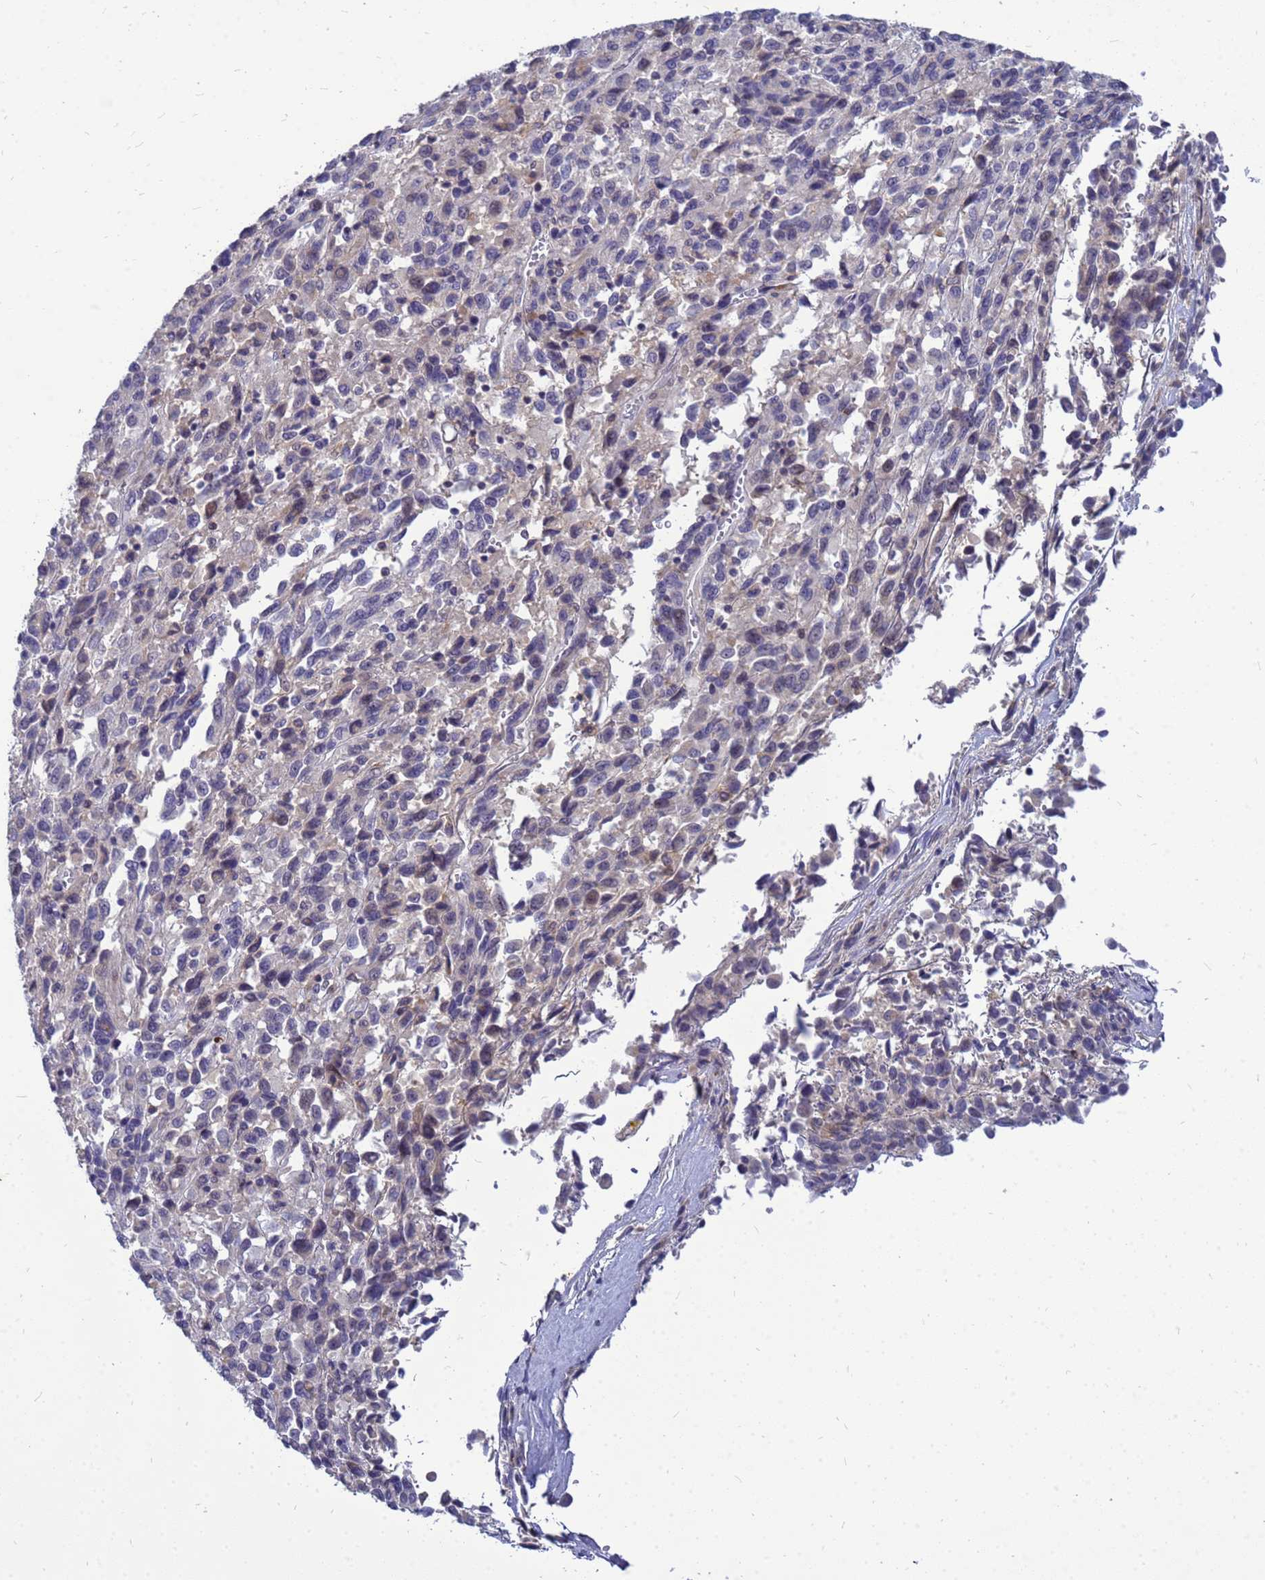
{"staining": {"intensity": "negative", "quantity": "none", "location": "none"}, "tissue": "melanoma", "cell_type": "Tumor cells", "image_type": "cancer", "snomed": [{"axis": "morphology", "description": "Malignant melanoma, Metastatic site"}, {"axis": "topography", "description": "Lung"}], "caption": "Tumor cells show no significant expression in malignant melanoma (metastatic site).", "gene": "SRGAP3", "patient": {"sex": "male", "age": 64}}